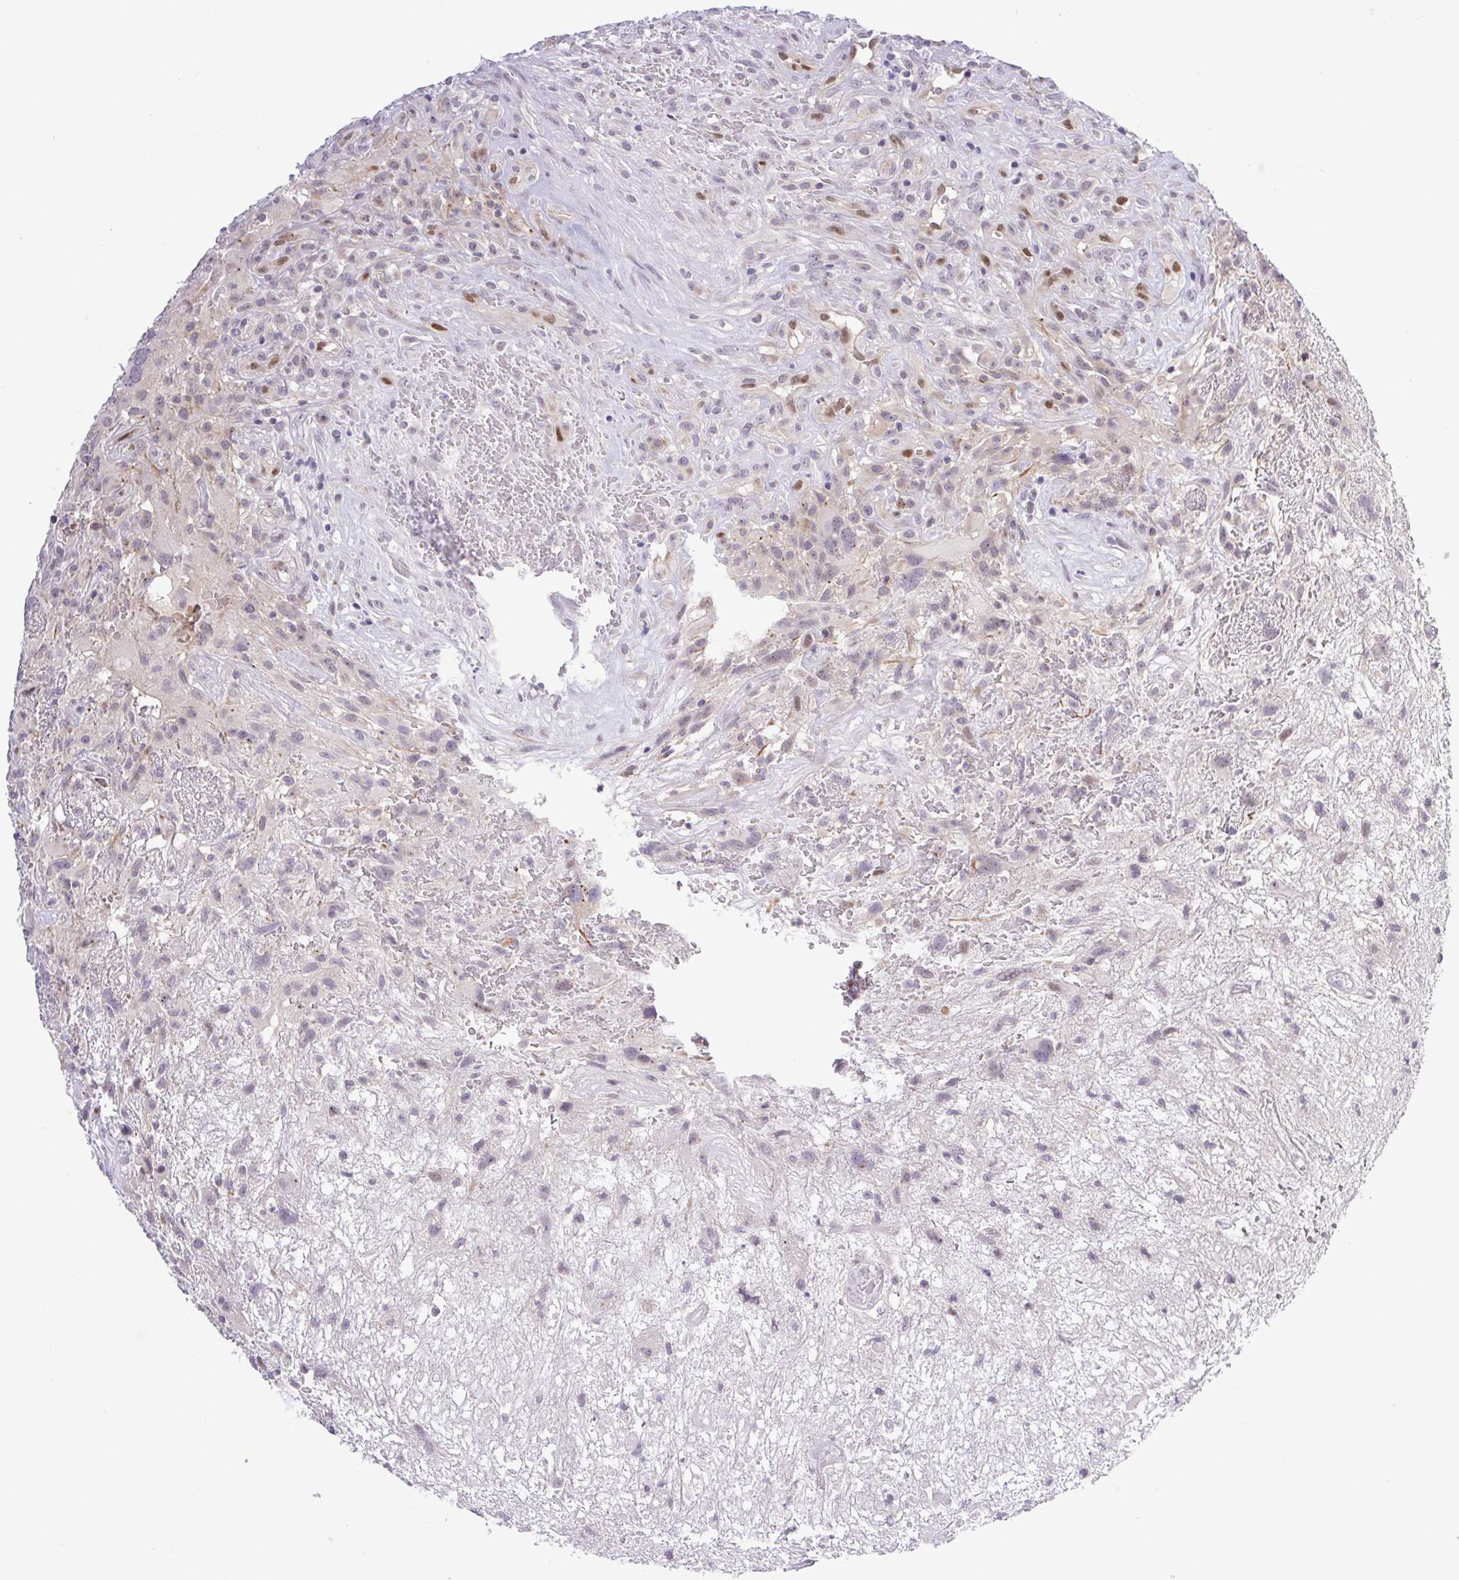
{"staining": {"intensity": "negative", "quantity": "none", "location": "none"}, "tissue": "glioma", "cell_type": "Tumor cells", "image_type": "cancer", "snomed": [{"axis": "morphology", "description": "Glioma, malignant, High grade"}, {"axis": "topography", "description": "Brain"}], "caption": "This is a image of immunohistochemistry staining of glioma, which shows no positivity in tumor cells.", "gene": "ERG", "patient": {"sex": "male", "age": 46}}